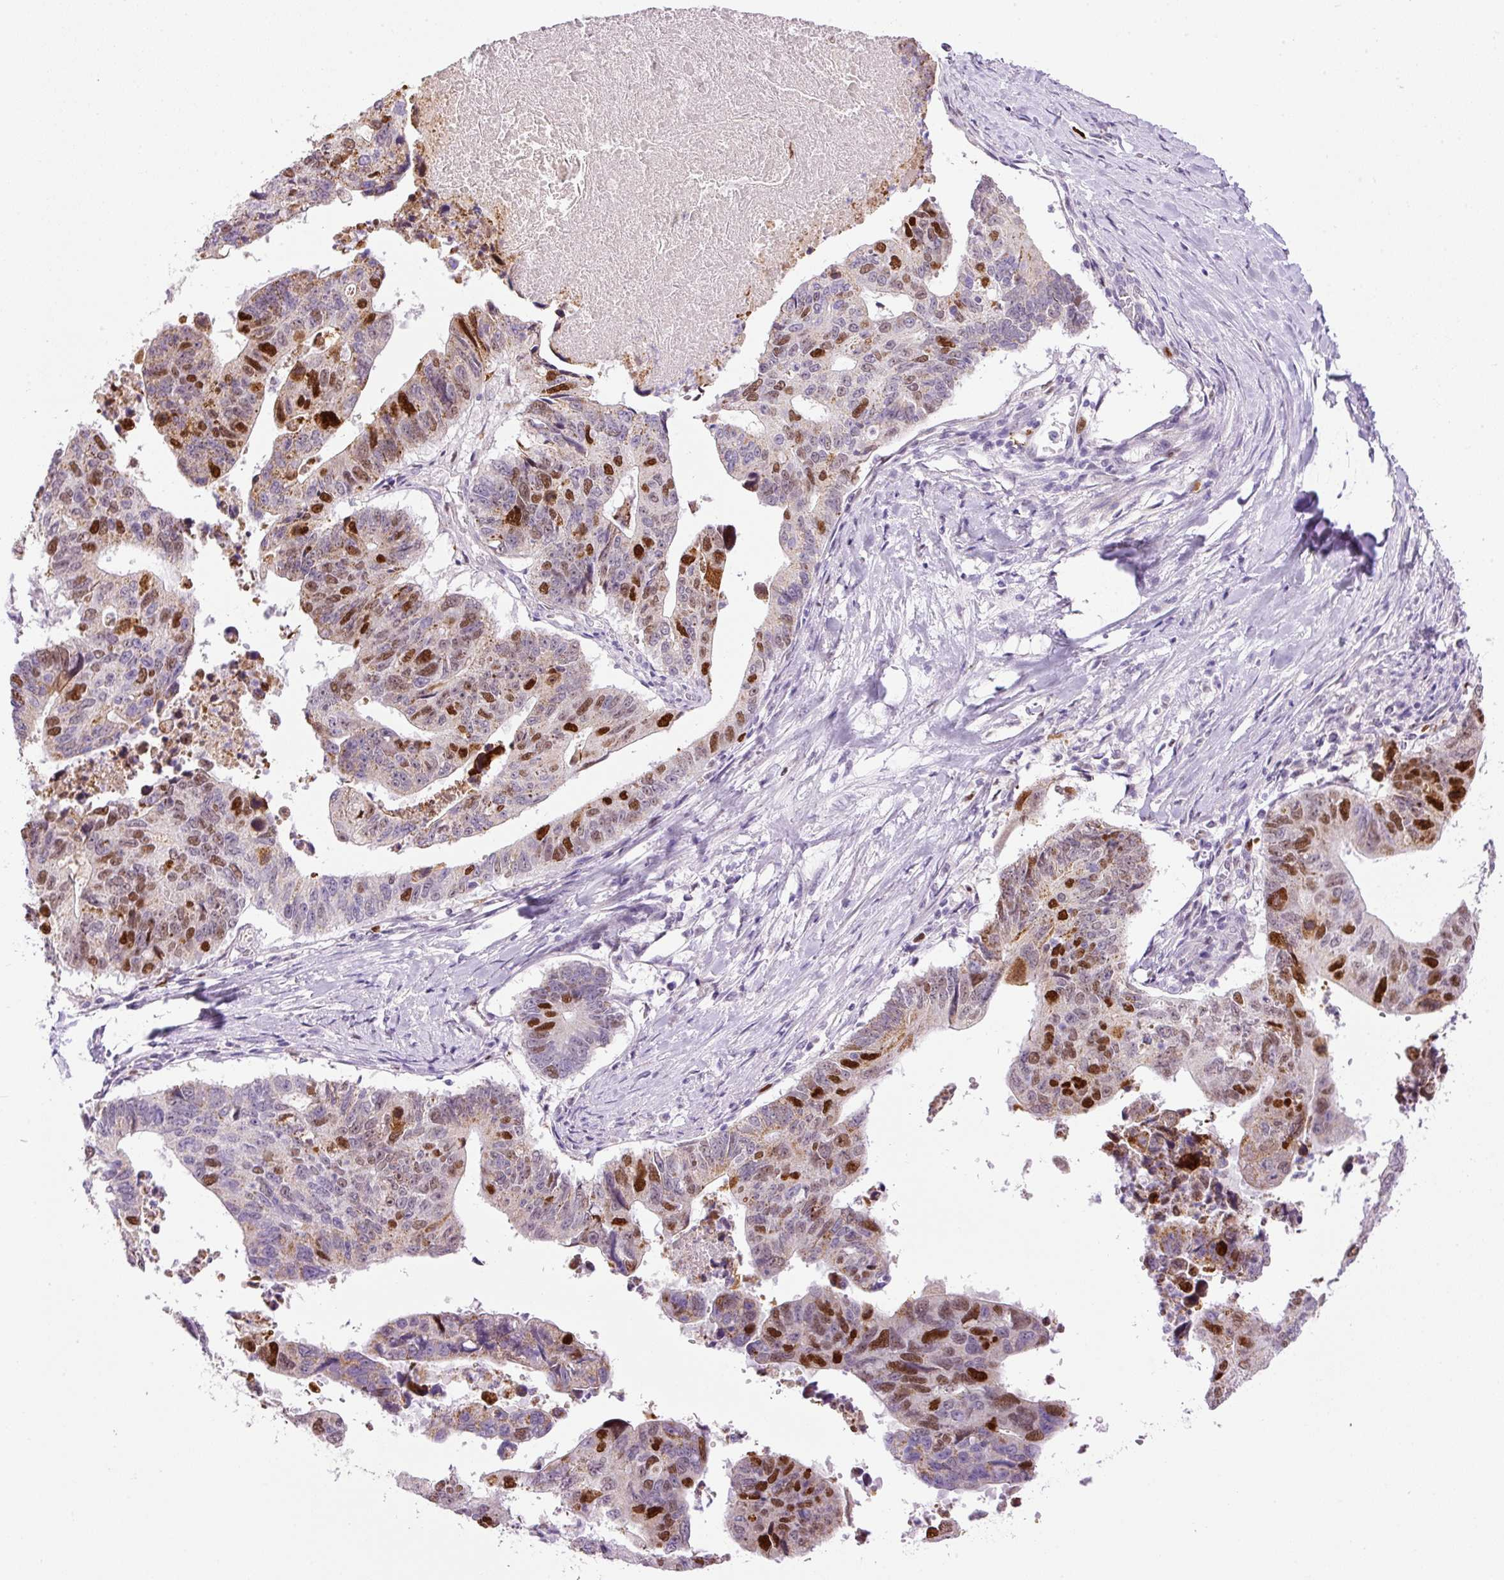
{"staining": {"intensity": "moderate", "quantity": "25%-75%", "location": "cytoplasmic/membranous,nuclear"}, "tissue": "stomach cancer", "cell_type": "Tumor cells", "image_type": "cancer", "snomed": [{"axis": "morphology", "description": "Adenocarcinoma, NOS"}, {"axis": "topography", "description": "Stomach"}], "caption": "Protein staining displays moderate cytoplasmic/membranous and nuclear staining in about 25%-75% of tumor cells in stomach cancer (adenocarcinoma). (DAB (3,3'-diaminobenzidine) IHC with brightfield microscopy, high magnification).", "gene": "KPNA2", "patient": {"sex": "male", "age": 59}}